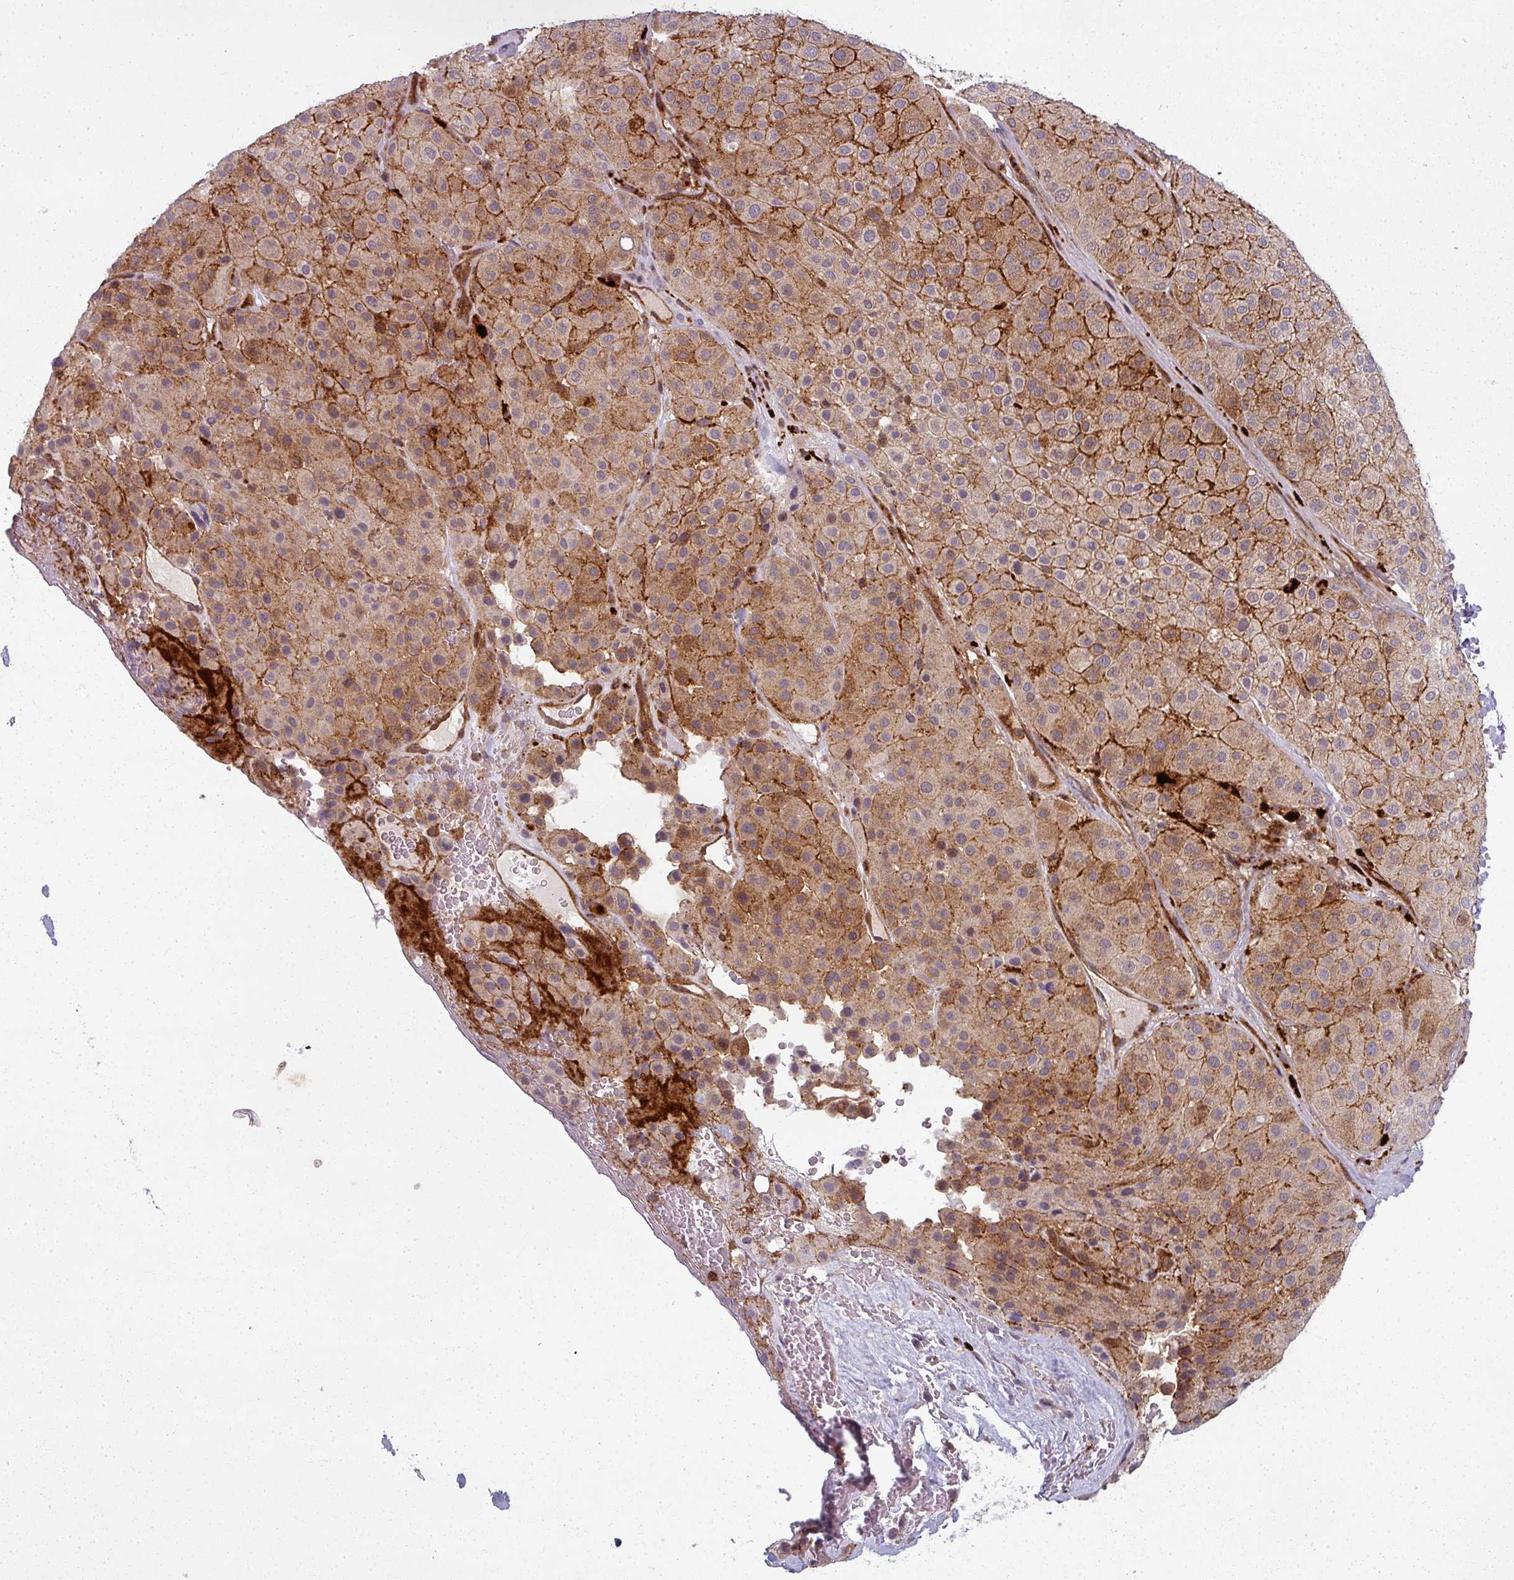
{"staining": {"intensity": "moderate", "quantity": "25%-75%", "location": "cytoplasmic/membranous"}, "tissue": "melanoma", "cell_type": "Tumor cells", "image_type": "cancer", "snomed": [{"axis": "morphology", "description": "Malignant melanoma, Metastatic site"}, {"axis": "topography", "description": "Smooth muscle"}], "caption": "DAB immunohistochemical staining of melanoma reveals moderate cytoplasmic/membranous protein staining in about 25%-75% of tumor cells.", "gene": "CLIC1", "patient": {"sex": "male", "age": 41}}